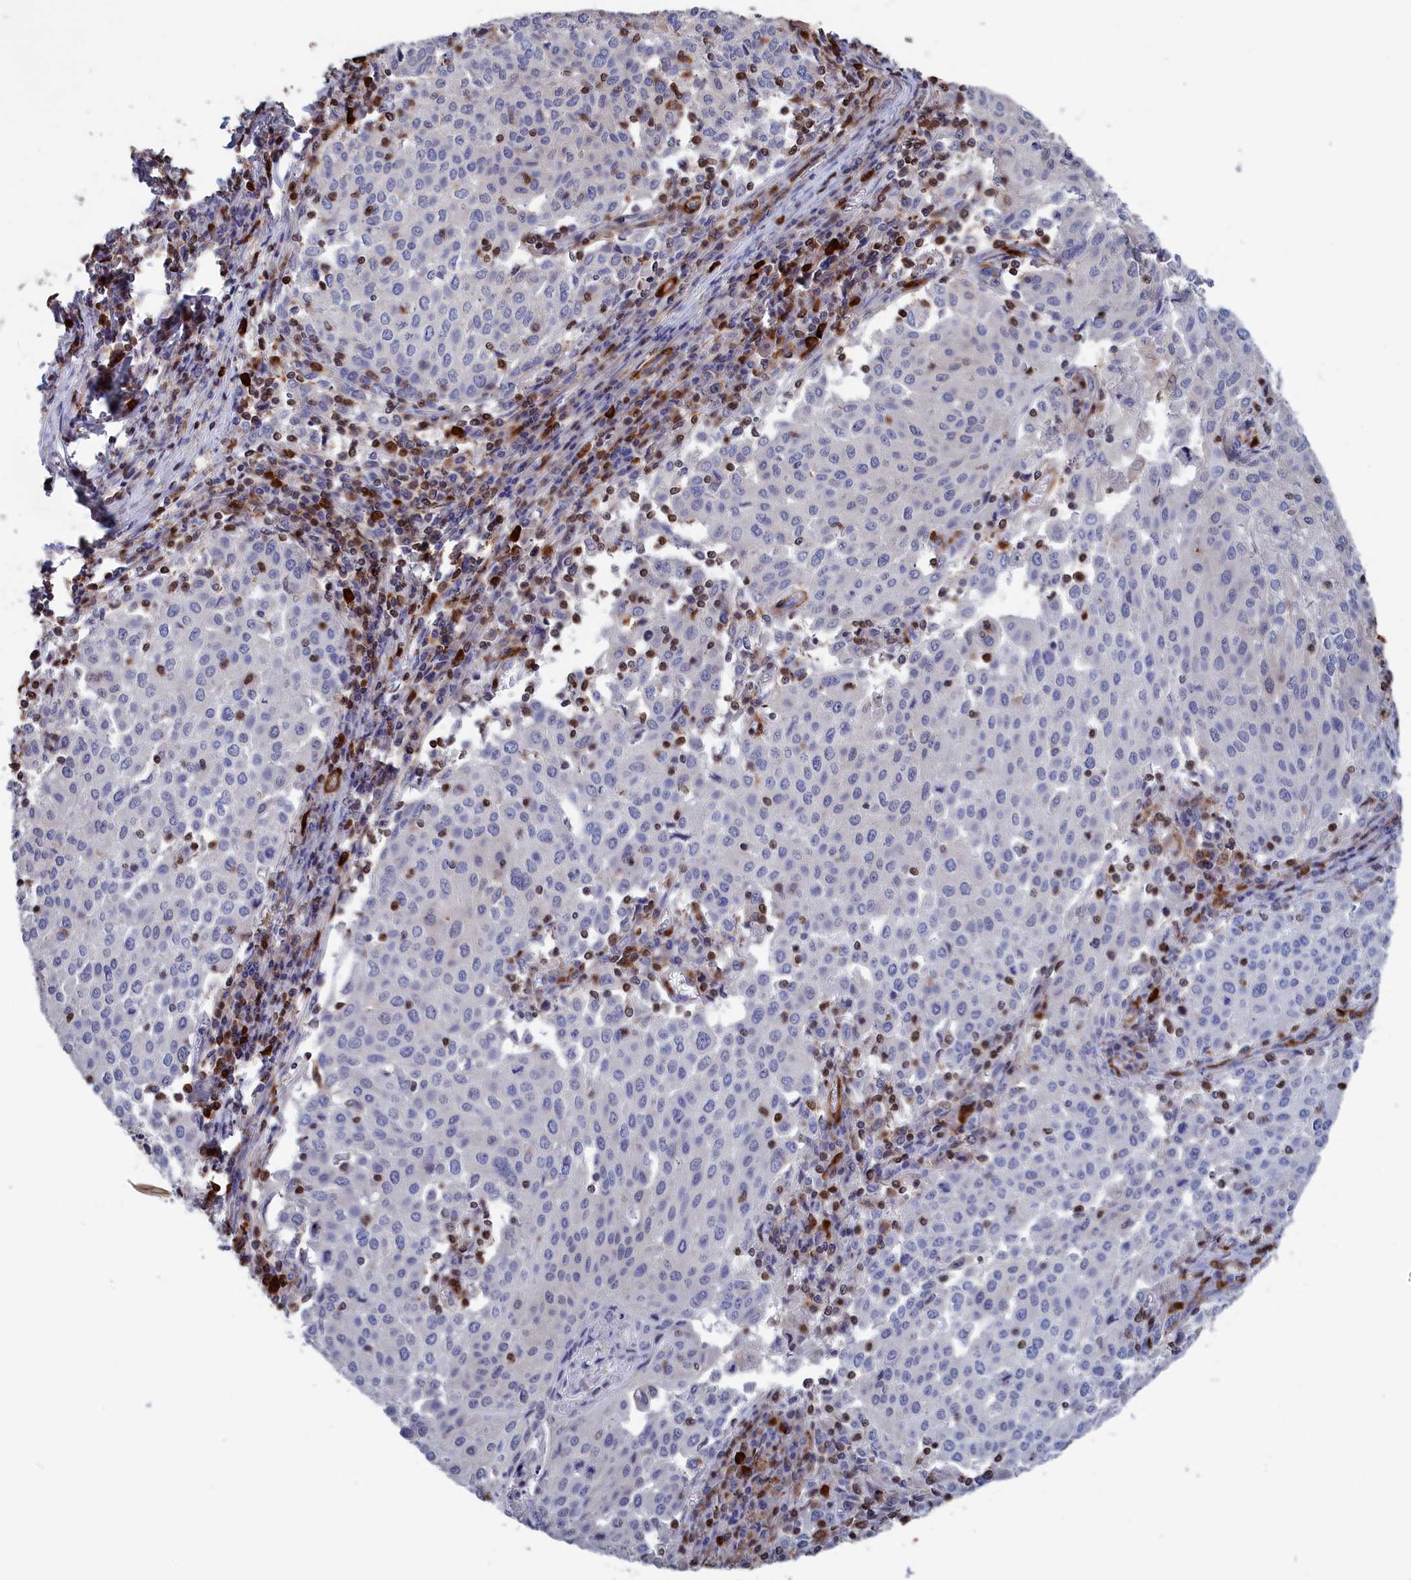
{"staining": {"intensity": "negative", "quantity": "none", "location": "none"}, "tissue": "cervical cancer", "cell_type": "Tumor cells", "image_type": "cancer", "snomed": [{"axis": "morphology", "description": "Squamous cell carcinoma, NOS"}, {"axis": "topography", "description": "Cervix"}], "caption": "IHC image of neoplastic tissue: human cervical cancer (squamous cell carcinoma) stained with DAB shows no significant protein positivity in tumor cells.", "gene": "CRIP1", "patient": {"sex": "female", "age": 46}}